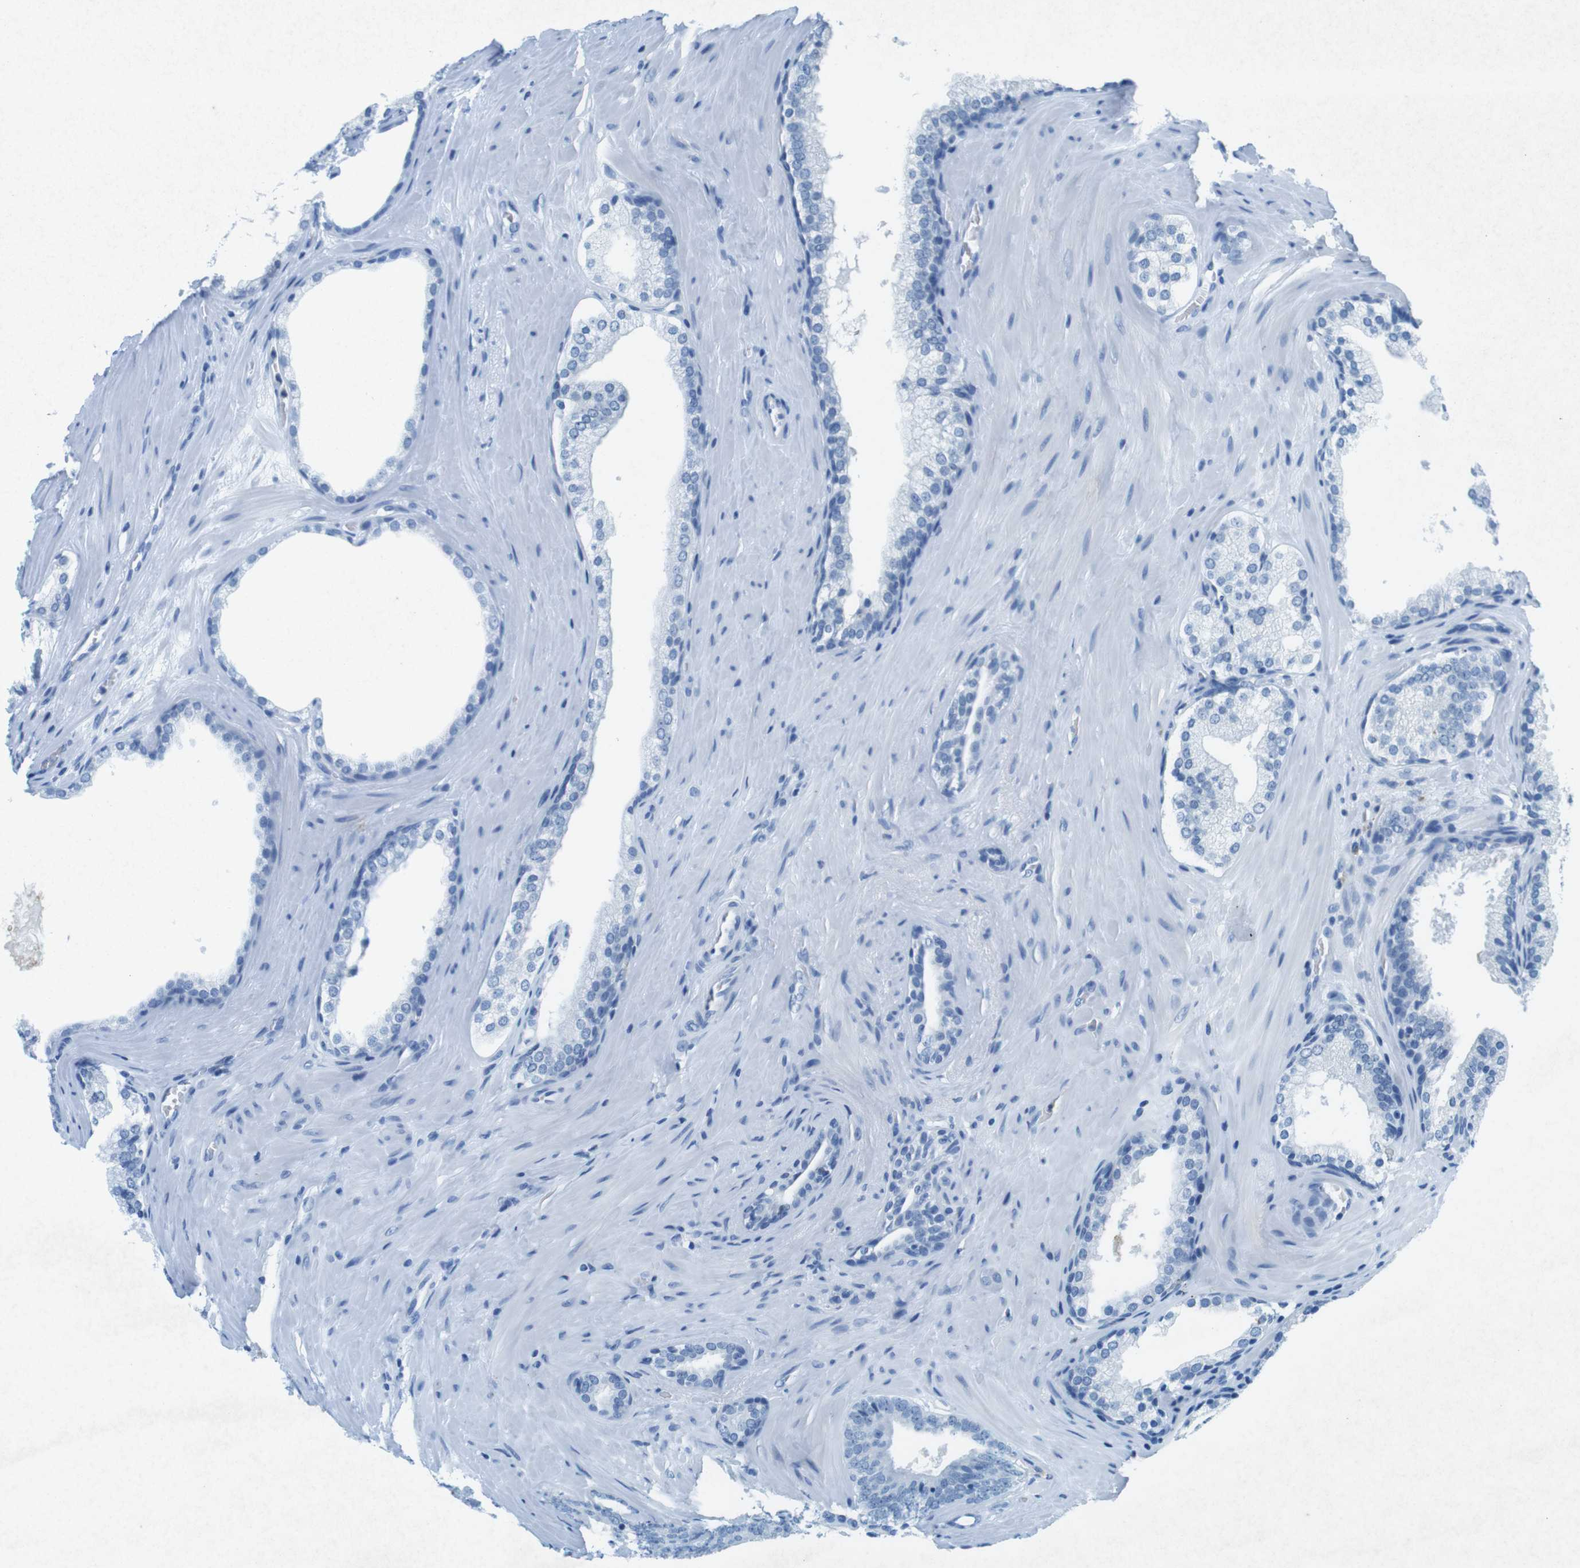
{"staining": {"intensity": "negative", "quantity": "none", "location": "none"}, "tissue": "prostate cancer", "cell_type": "Tumor cells", "image_type": "cancer", "snomed": [{"axis": "morphology", "description": "Adenocarcinoma, High grade"}, {"axis": "topography", "description": "Prostate"}], "caption": "Human prostate cancer (high-grade adenocarcinoma) stained for a protein using IHC demonstrates no positivity in tumor cells.", "gene": "CTAG1B", "patient": {"sex": "male", "age": 60}}